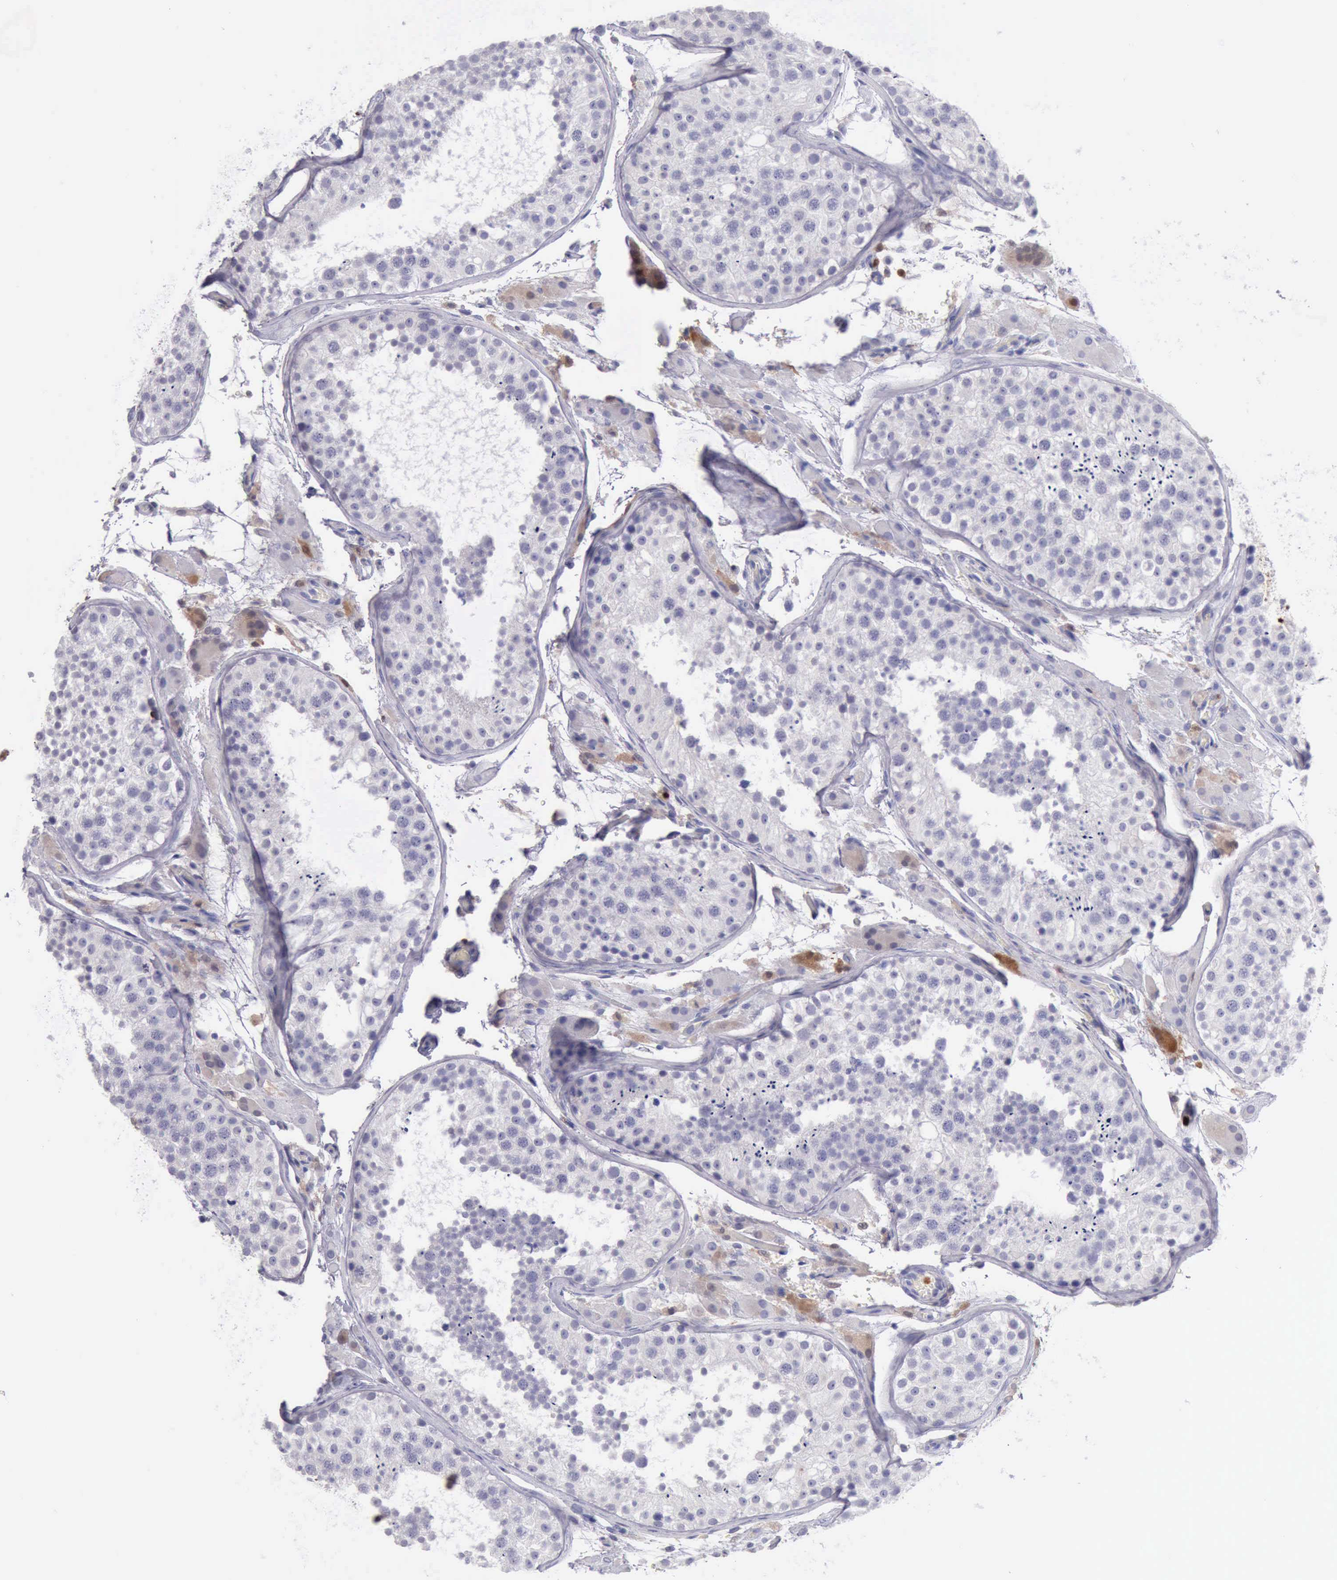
{"staining": {"intensity": "negative", "quantity": "none", "location": "none"}, "tissue": "testis", "cell_type": "Cells in seminiferous ducts", "image_type": "normal", "snomed": [{"axis": "morphology", "description": "Normal tissue, NOS"}, {"axis": "topography", "description": "Testis"}], "caption": "Human testis stained for a protein using immunohistochemistry (IHC) reveals no expression in cells in seminiferous ducts.", "gene": "CSTA", "patient": {"sex": "male", "age": 26}}